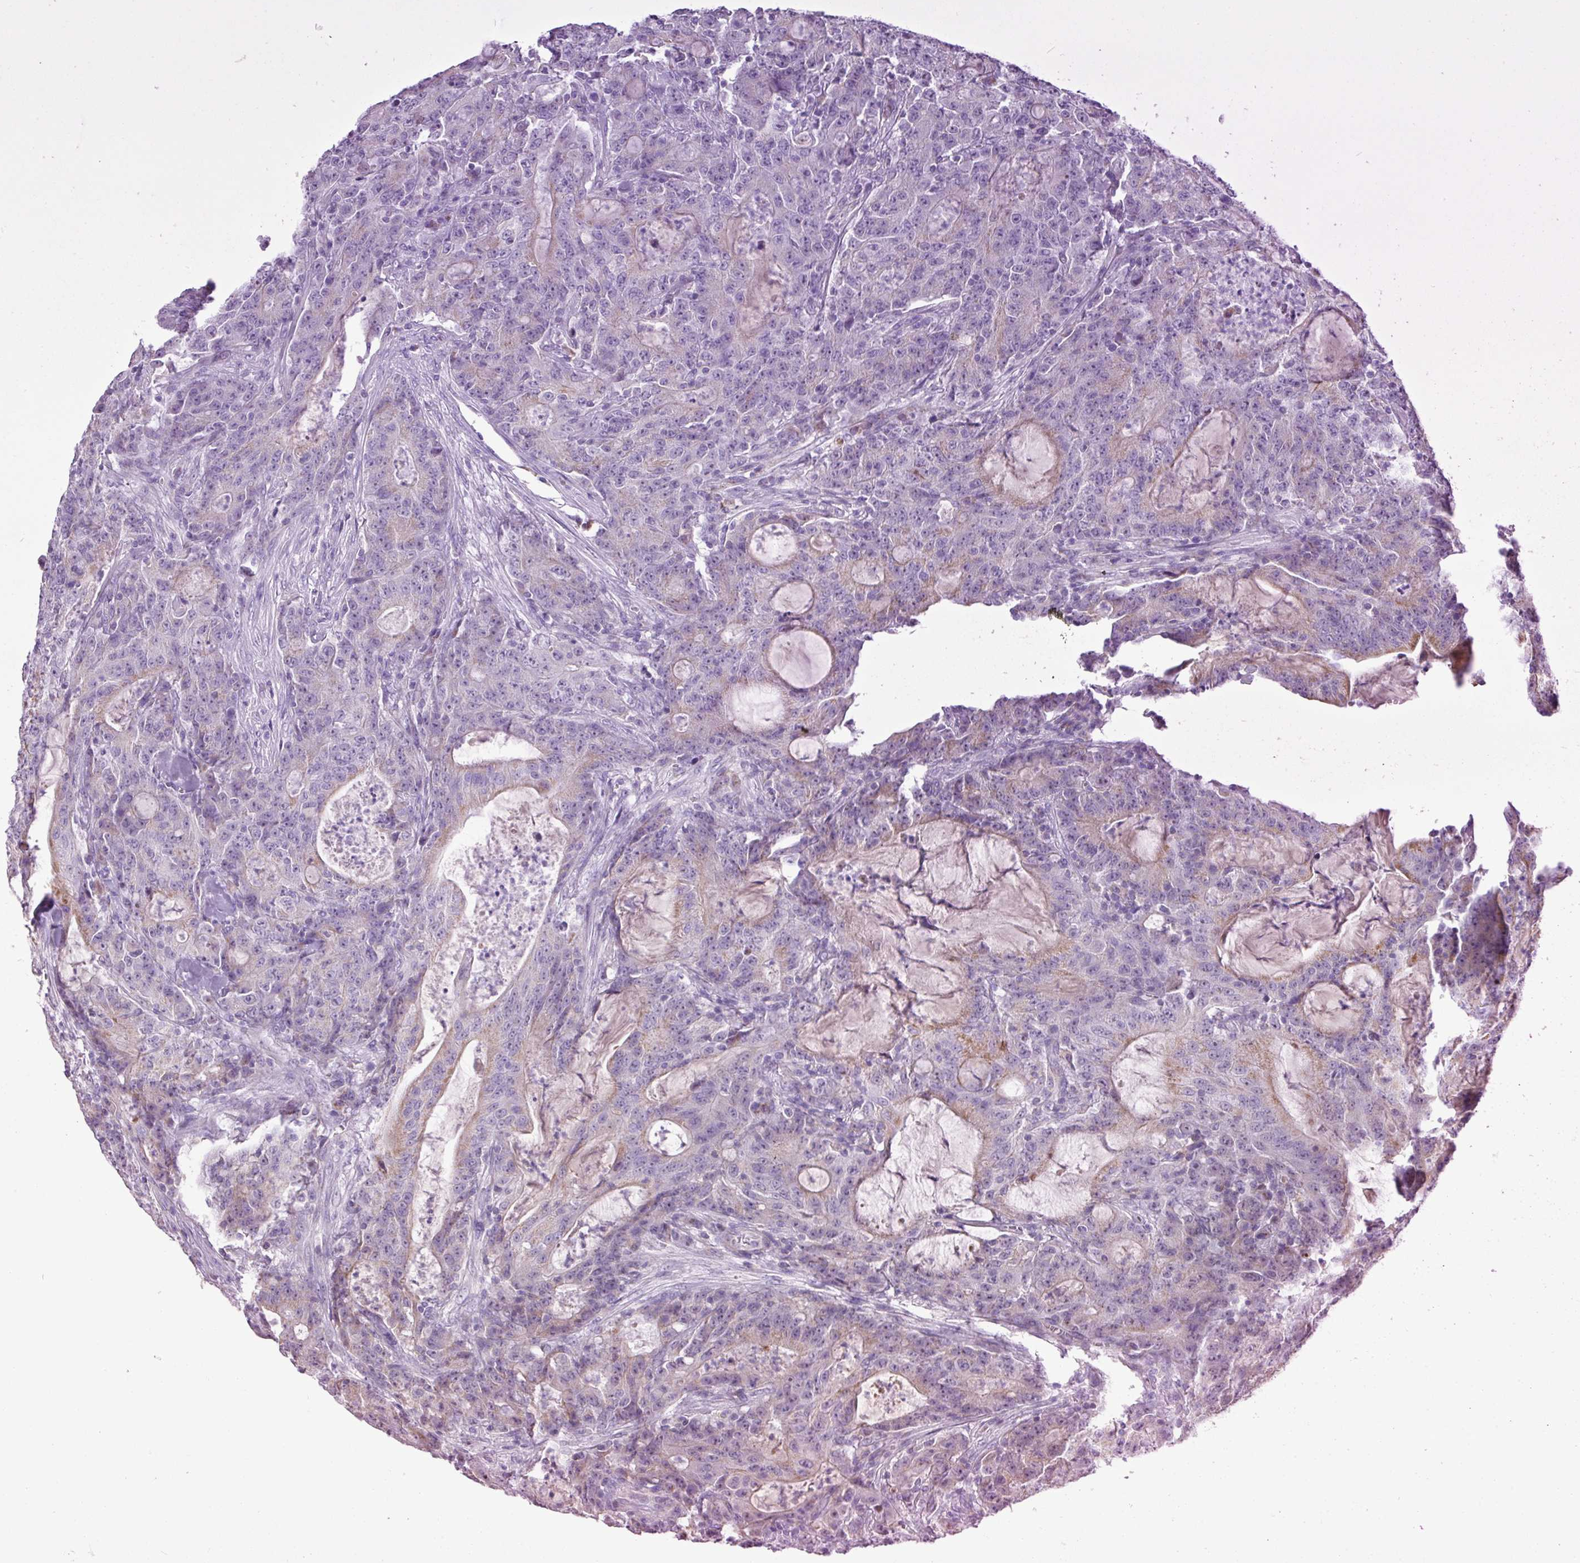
{"staining": {"intensity": "weak", "quantity": "25%-75%", "location": "cytoplasmic/membranous"}, "tissue": "colorectal cancer", "cell_type": "Tumor cells", "image_type": "cancer", "snomed": [{"axis": "morphology", "description": "Adenocarcinoma, NOS"}, {"axis": "topography", "description": "Colon"}], "caption": "IHC histopathology image of colorectal cancer stained for a protein (brown), which demonstrates low levels of weak cytoplasmic/membranous expression in approximately 25%-75% of tumor cells.", "gene": "MT-ND4", "patient": {"sex": "male", "age": 83}}